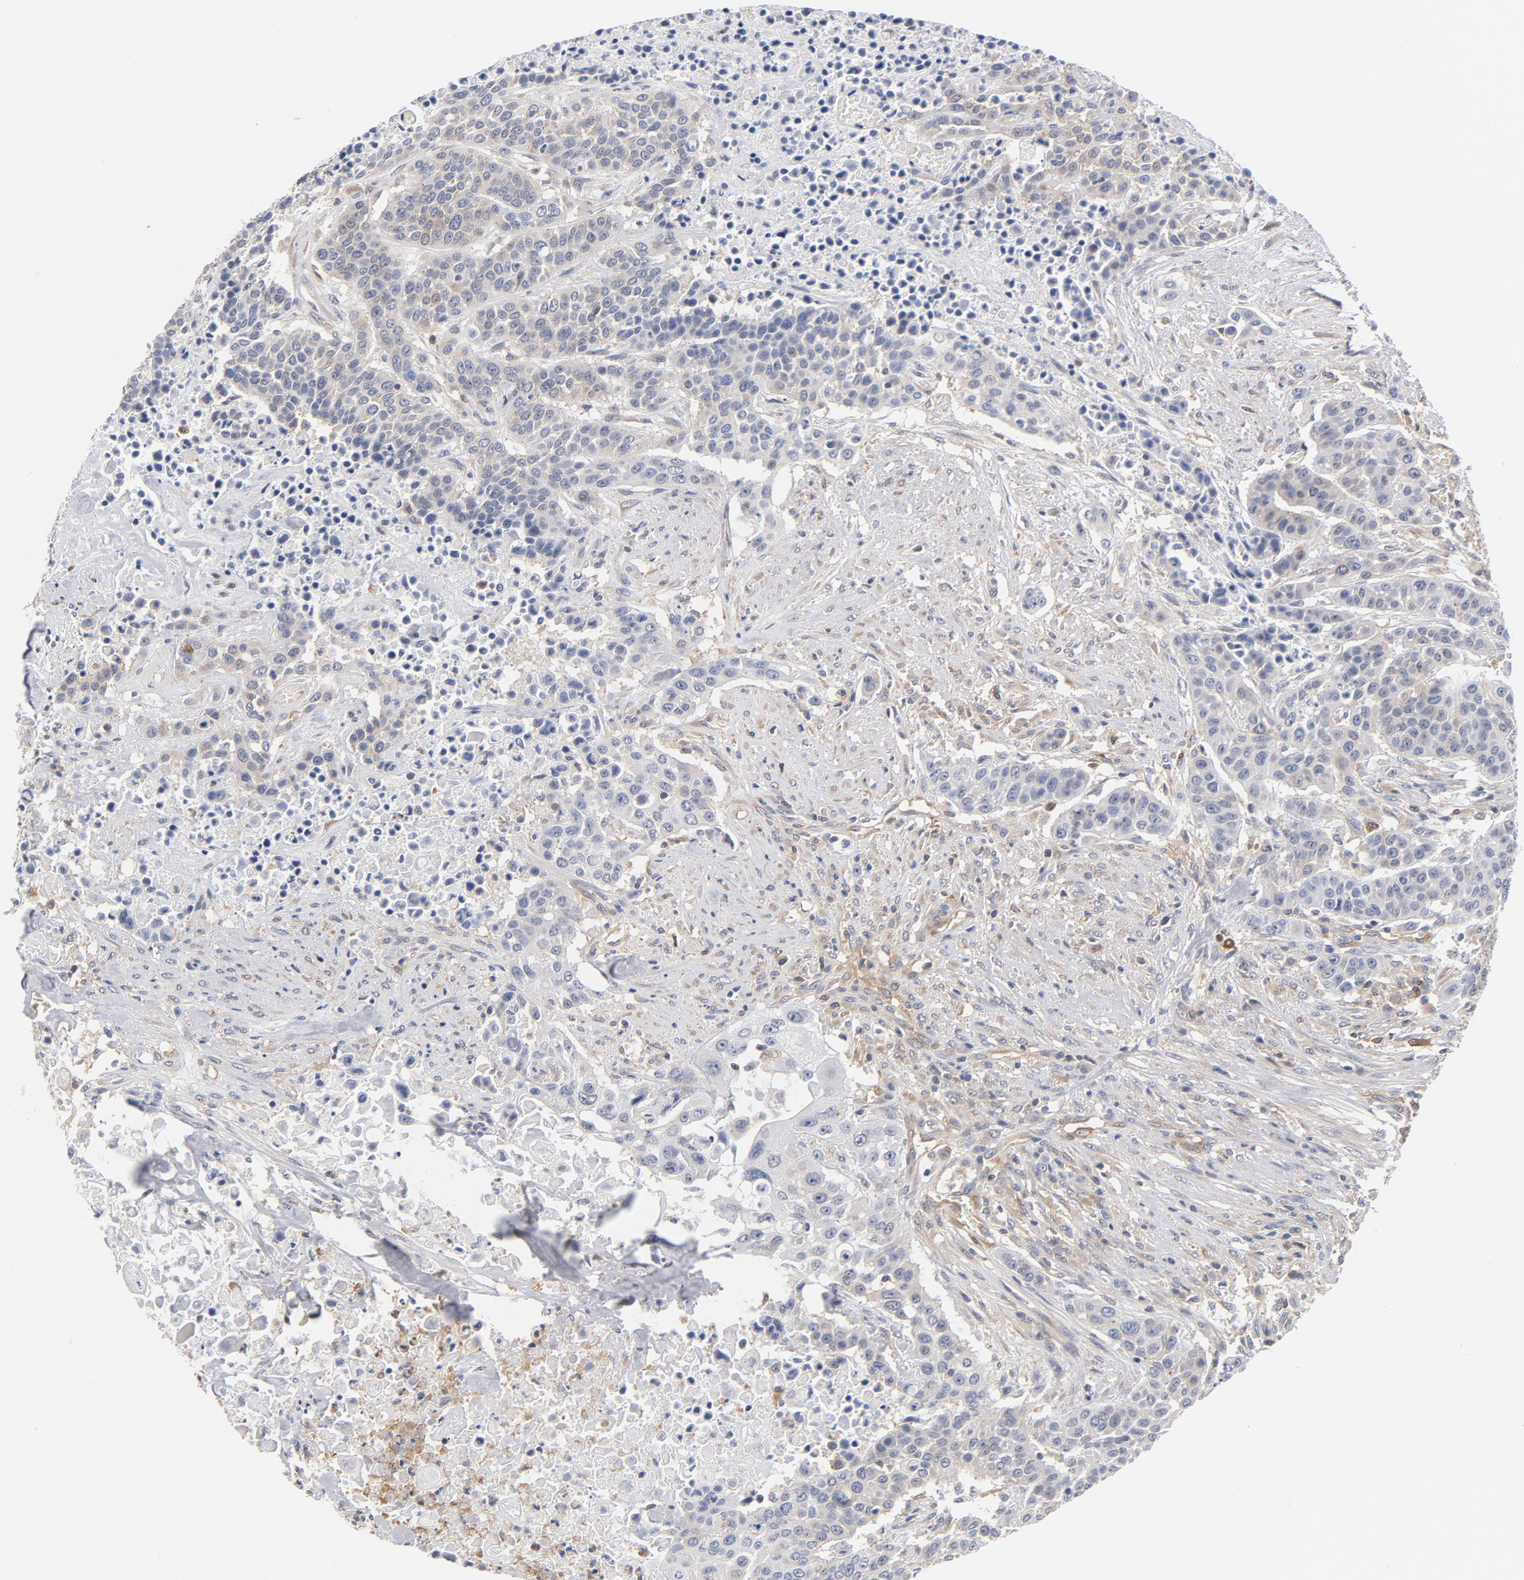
{"staining": {"intensity": "negative", "quantity": "none", "location": "none"}, "tissue": "urothelial cancer", "cell_type": "Tumor cells", "image_type": "cancer", "snomed": [{"axis": "morphology", "description": "Urothelial carcinoma, High grade"}, {"axis": "topography", "description": "Urinary bladder"}], "caption": "This is a histopathology image of immunohistochemistry staining of urothelial cancer, which shows no expression in tumor cells.", "gene": "ASMTL", "patient": {"sex": "male", "age": 74}}